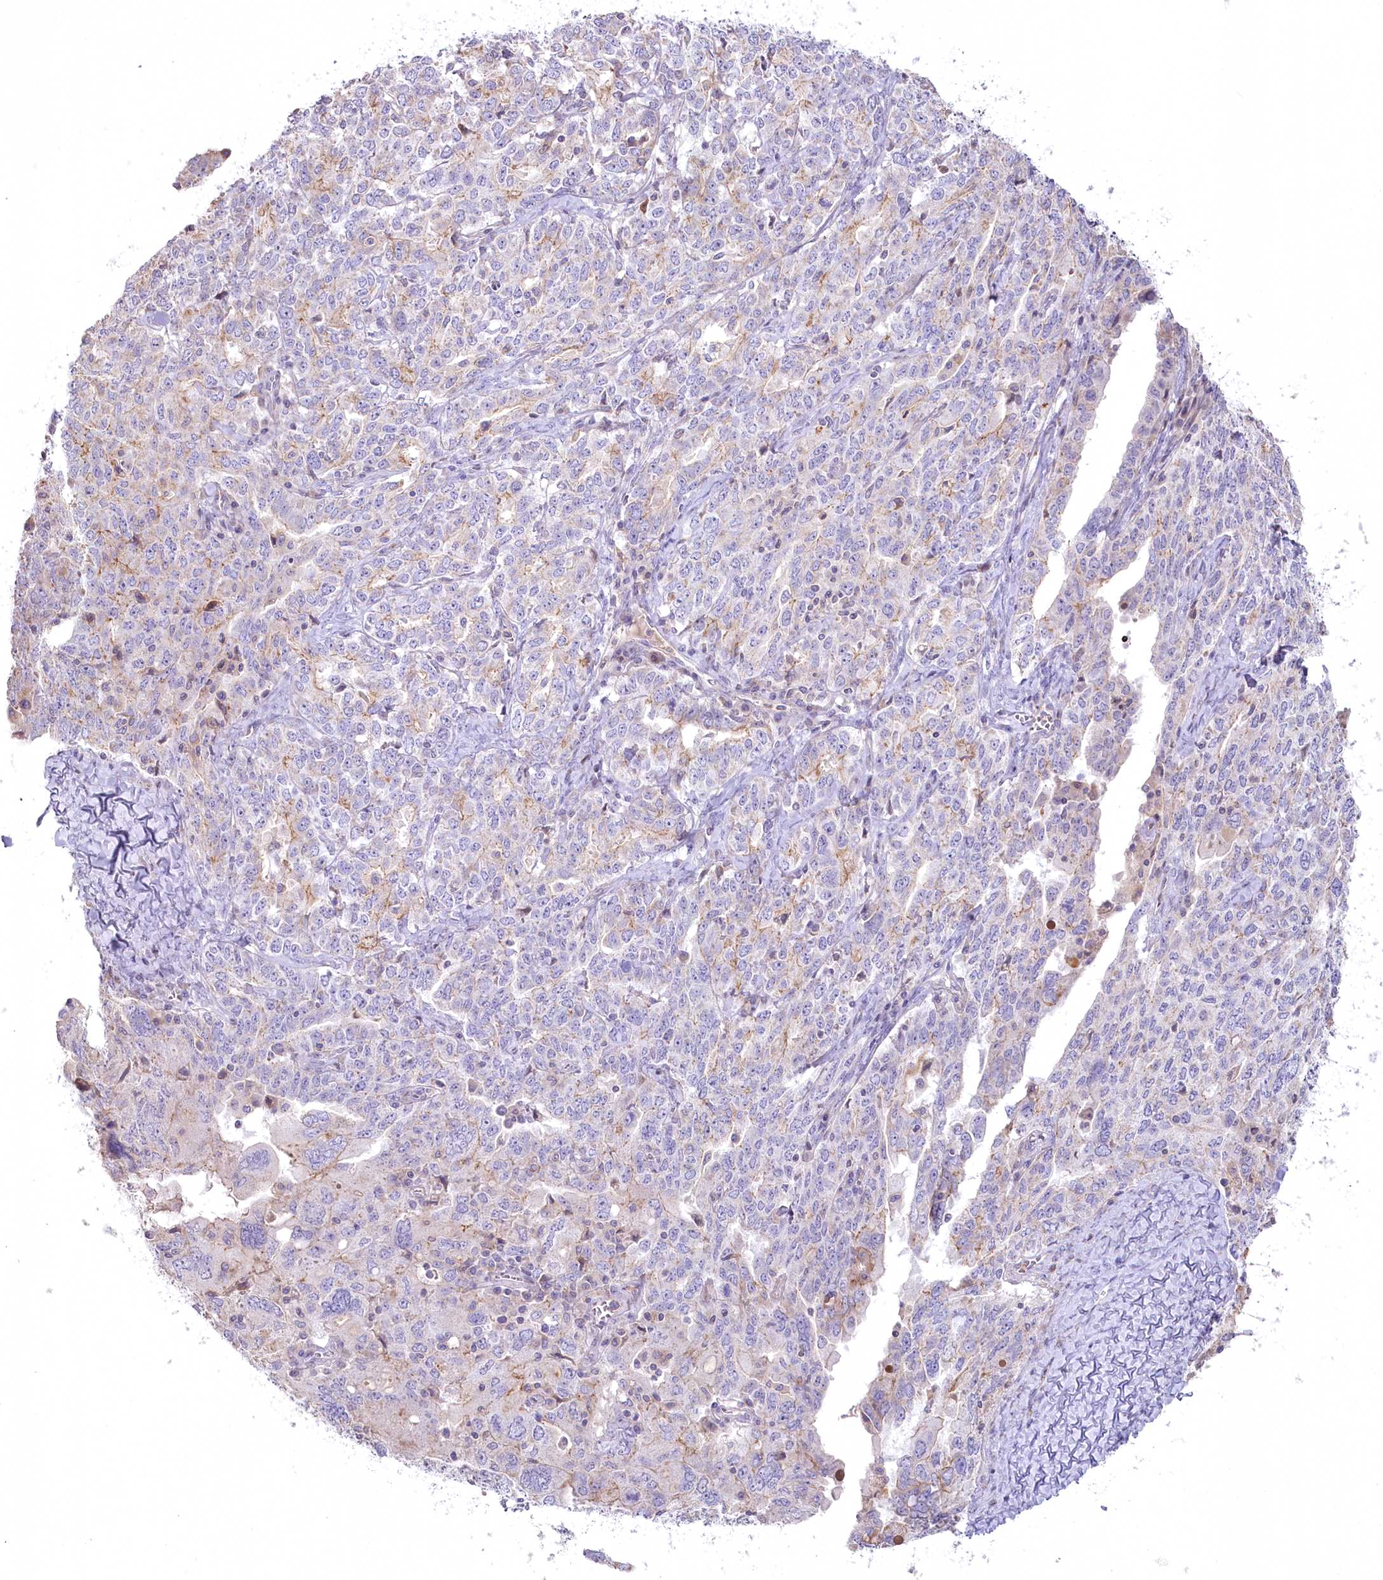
{"staining": {"intensity": "negative", "quantity": "none", "location": "none"}, "tissue": "ovarian cancer", "cell_type": "Tumor cells", "image_type": "cancer", "snomed": [{"axis": "morphology", "description": "Carcinoma, endometroid"}, {"axis": "topography", "description": "Ovary"}], "caption": "This is an immunohistochemistry (IHC) image of human endometroid carcinoma (ovarian). There is no expression in tumor cells.", "gene": "SLC6A11", "patient": {"sex": "female", "age": 62}}